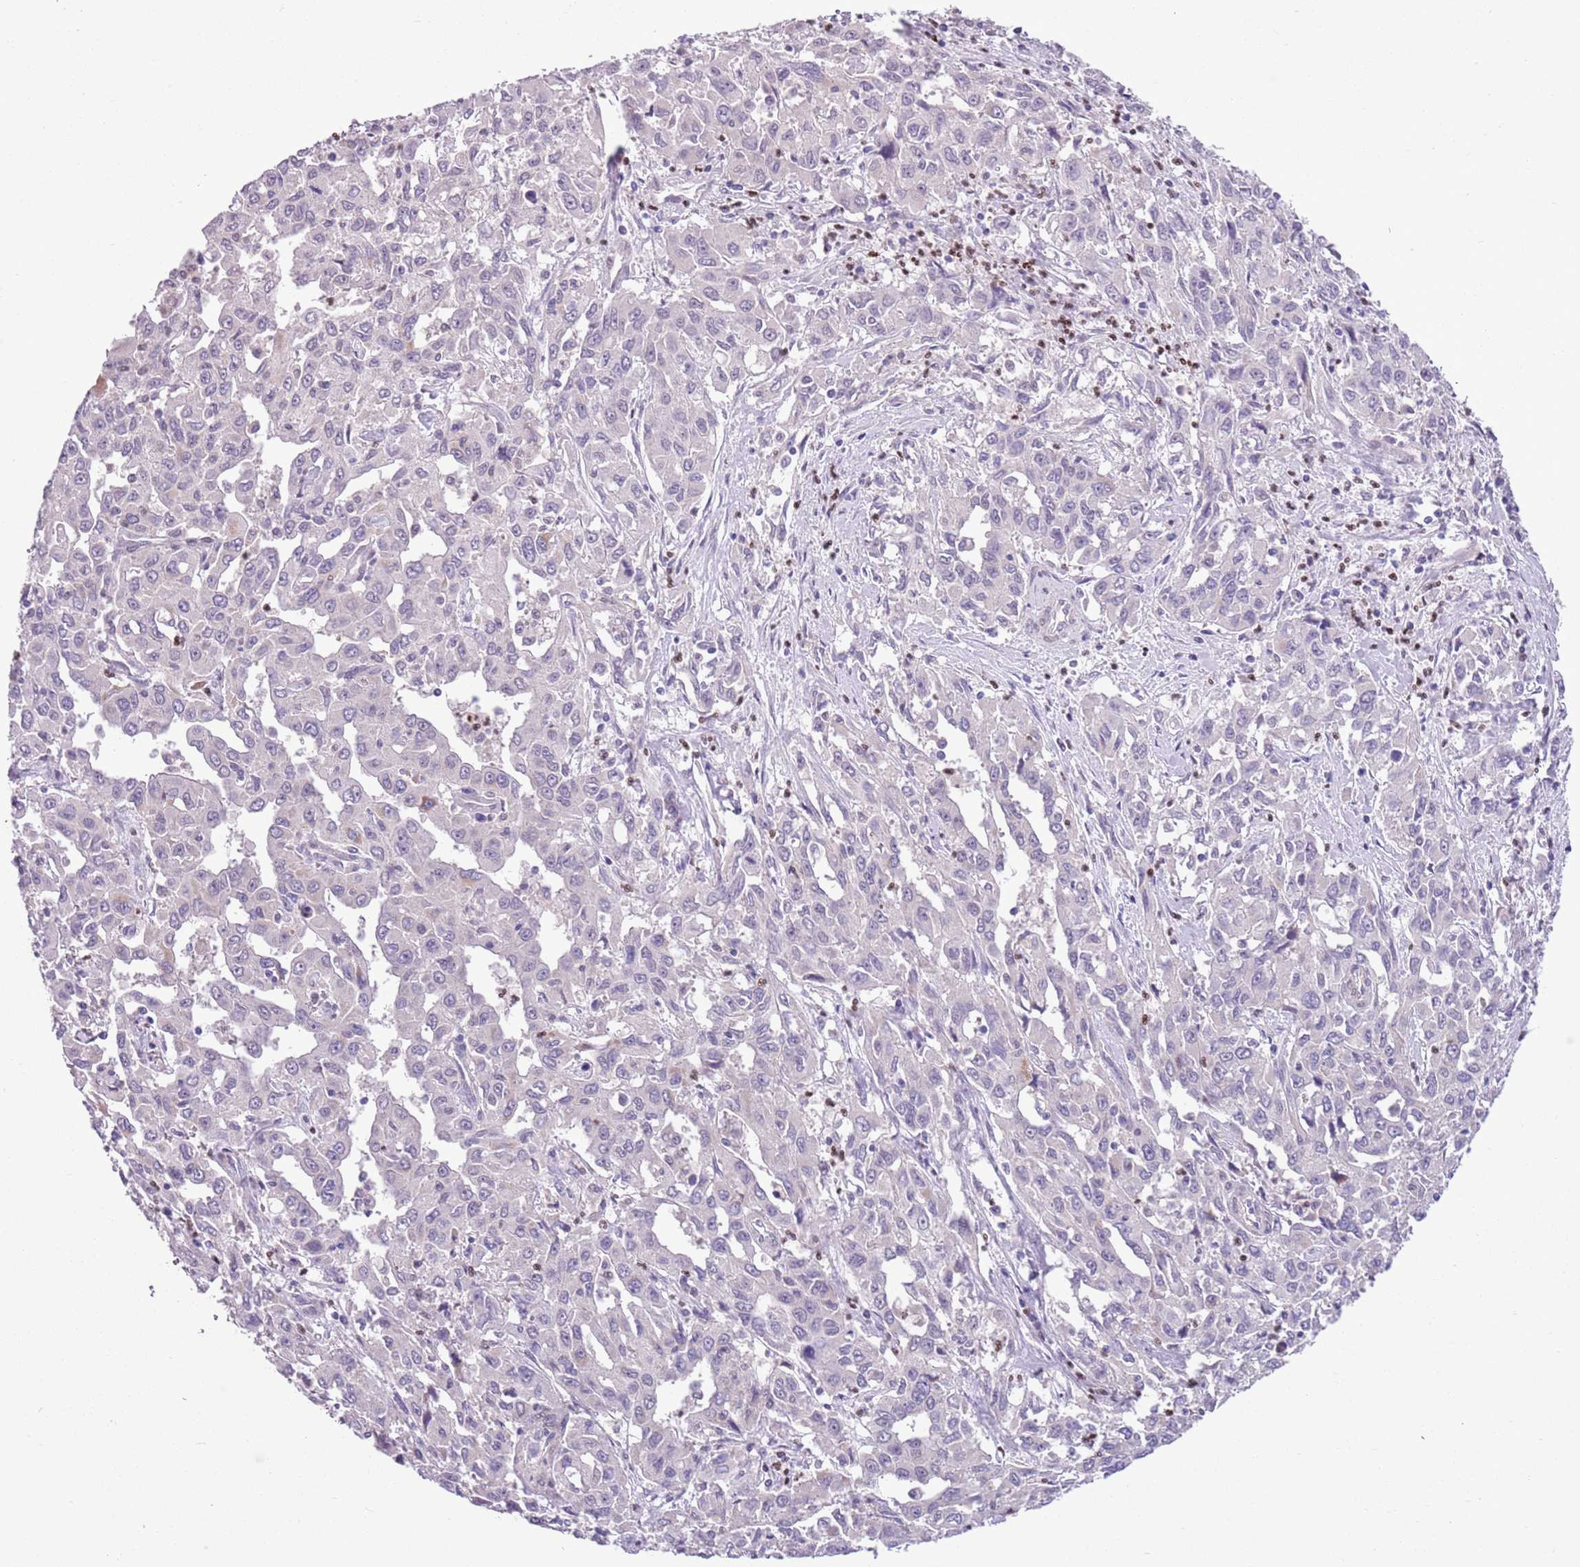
{"staining": {"intensity": "negative", "quantity": "none", "location": "none"}, "tissue": "liver cancer", "cell_type": "Tumor cells", "image_type": "cancer", "snomed": [{"axis": "morphology", "description": "Carcinoma, Hepatocellular, NOS"}, {"axis": "topography", "description": "Liver"}], "caption": "This image is of hepatocellular carcinoma (liver) stained with IHC to label a protein in brown with the nuclei are counter-stained blue. There is no positivity in tumor cells.", "gene": "ADCY7", "patient": {"sex": "male", "age": 63}}